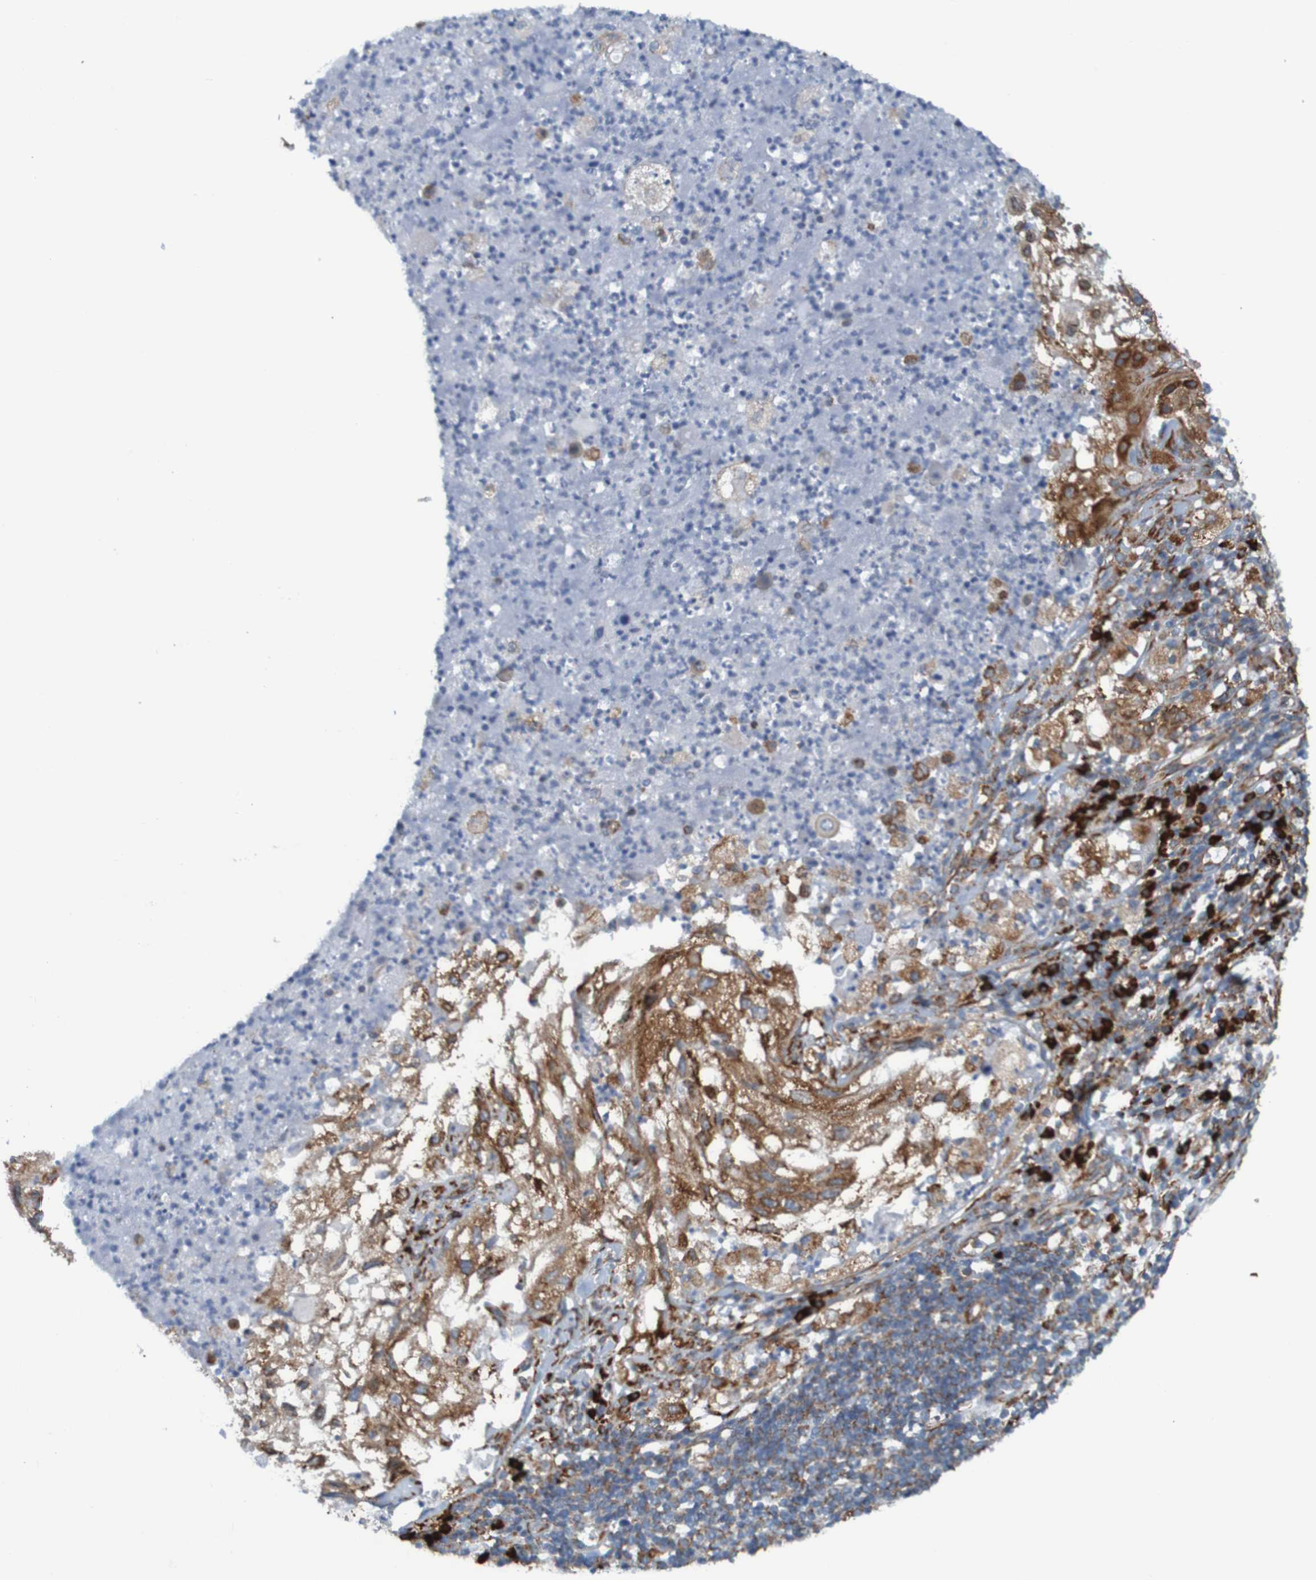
{"staining": {"intensity": "weak", "quantity": ">75%", "location": "cytoplasmic/membranous"}, "tissue": "lung cancer", "cell_type": "Tumor cells", "image_type": "cancer", "snomed": [{"axis": "morphology", "description": "Inflammation, NOS"}, {"axis": "morphology", "description": "Squamous cell carcinoma, NOS"}, {"axis": "topography", "description": "Lymph node"}, {"axis": "topography", "description": "Soft tissue"}, {"axis": "topography", "description": "Lung"}], "caption": "Lung cancer stained with a protein marker displays weak staining in tumor cells.", "gene": "SSR1", "patient": {"sex": "male", "age": 66}}